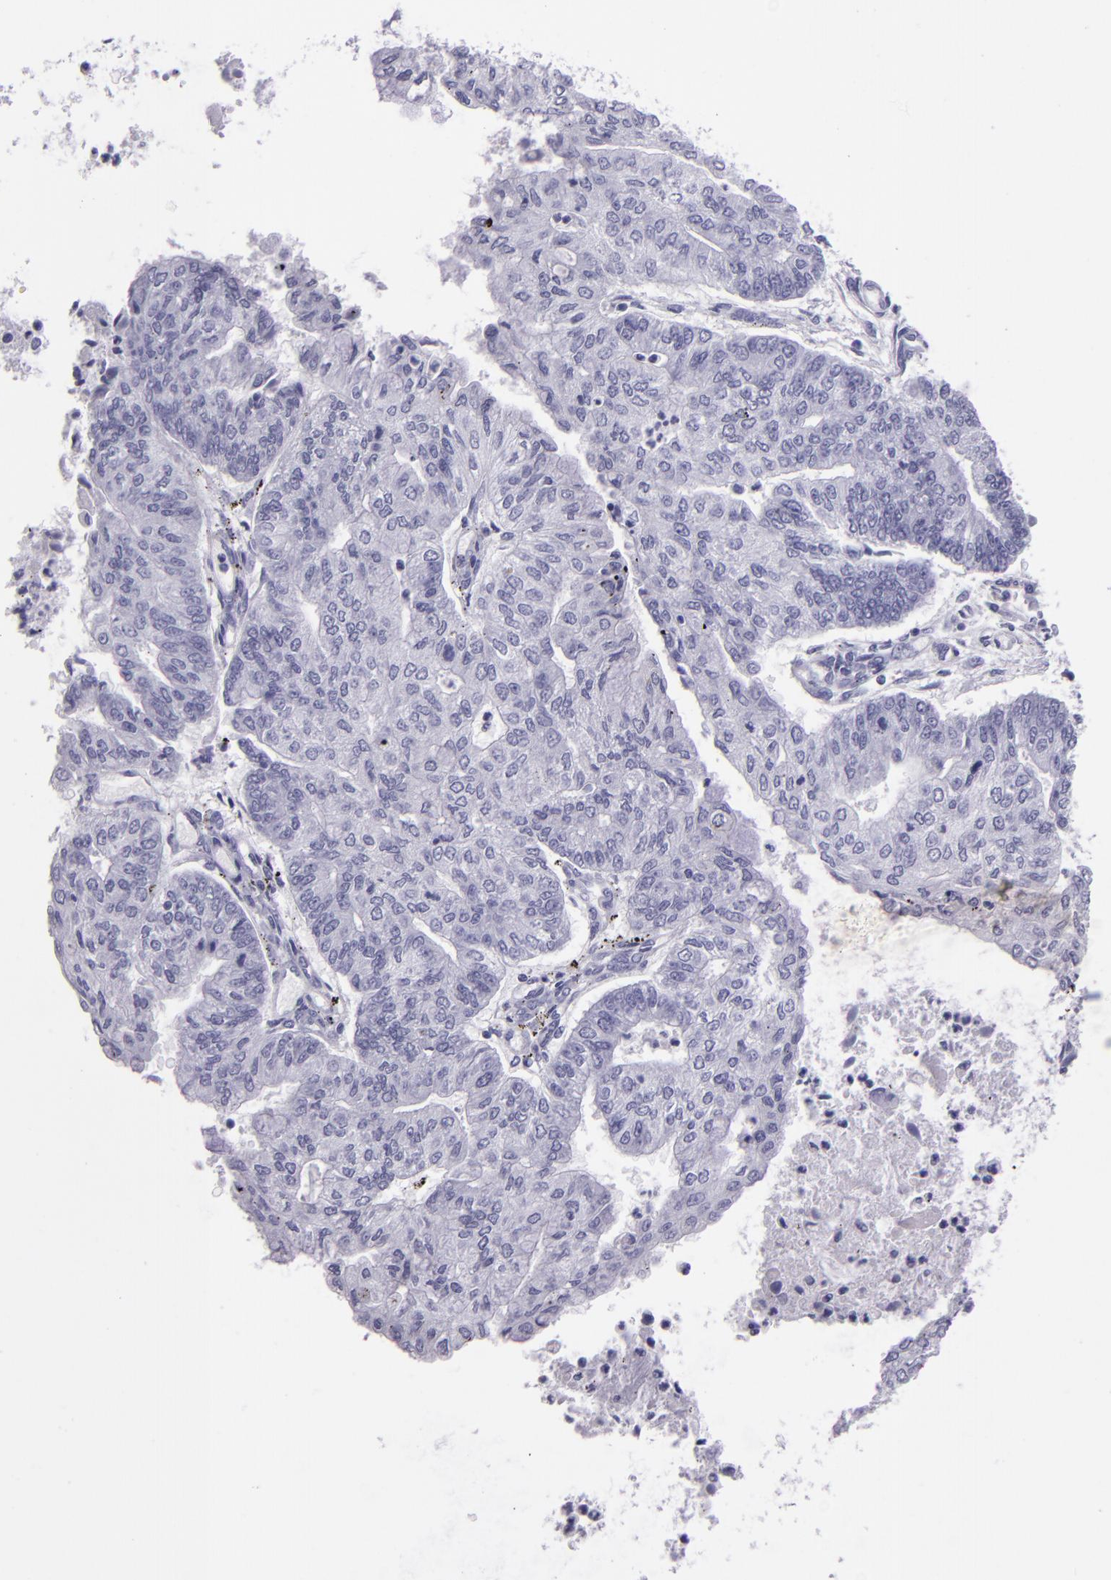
{"staining": {"intensity": "negative", "quantity": "none", "location": "none"}, "tissue": "endometrial cancer", "cell_type": "Tumor cells", "image_type": "cancer", "snomed": [{"axis": "morphology", "description": "Adenocarcinoma, NOS"}, {"axis": "topography", "description": "Endometrium"}], "caption": "Immunohistochemical staining of human endometrial adenocarcinoma reveals no significant expression in tumor cells.", "gene": "CR2", "patient": {"sex": "female", "age": 59}}